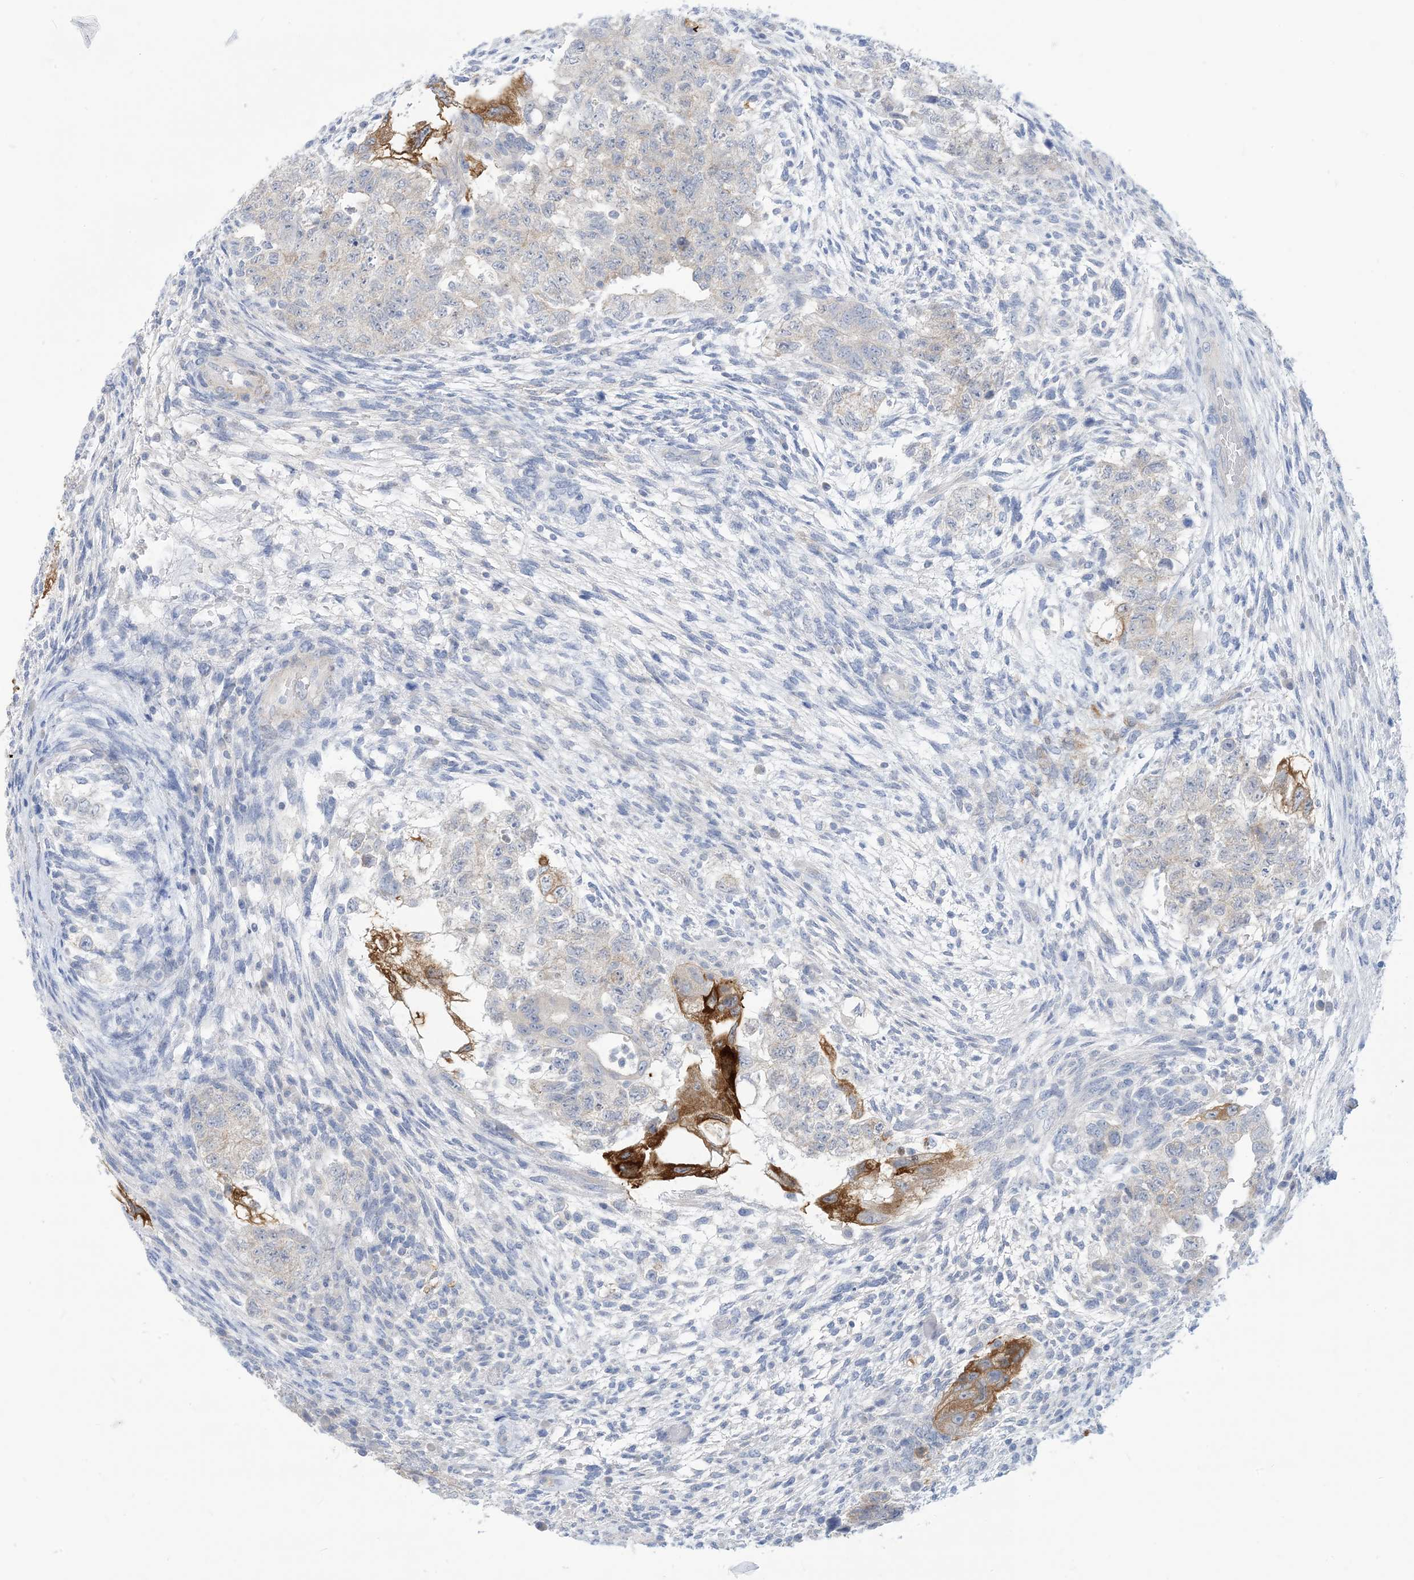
{"staining": {"intensity": "strong", "quantity": "<25%", "location": "cytoplasmic/membranous"}, "tissue": "testis cancer", "cell_type": "Tumor cells", "image_type": "cancer", "snomed": [{"axis": "morphology", "description": "Carcinoma, Embryonal, NOS"}, {"axis": "topography", "description": "Testis"}], "caption": "Testis cancer (embryonal carcinoma) was stained to show a protein in brown. There is medium levels of strong cytoplasmic/membranous positivity in about <25% of tumor cells.", "gene": "MARS2", "patient": {"sex": "male", "age": 36}}